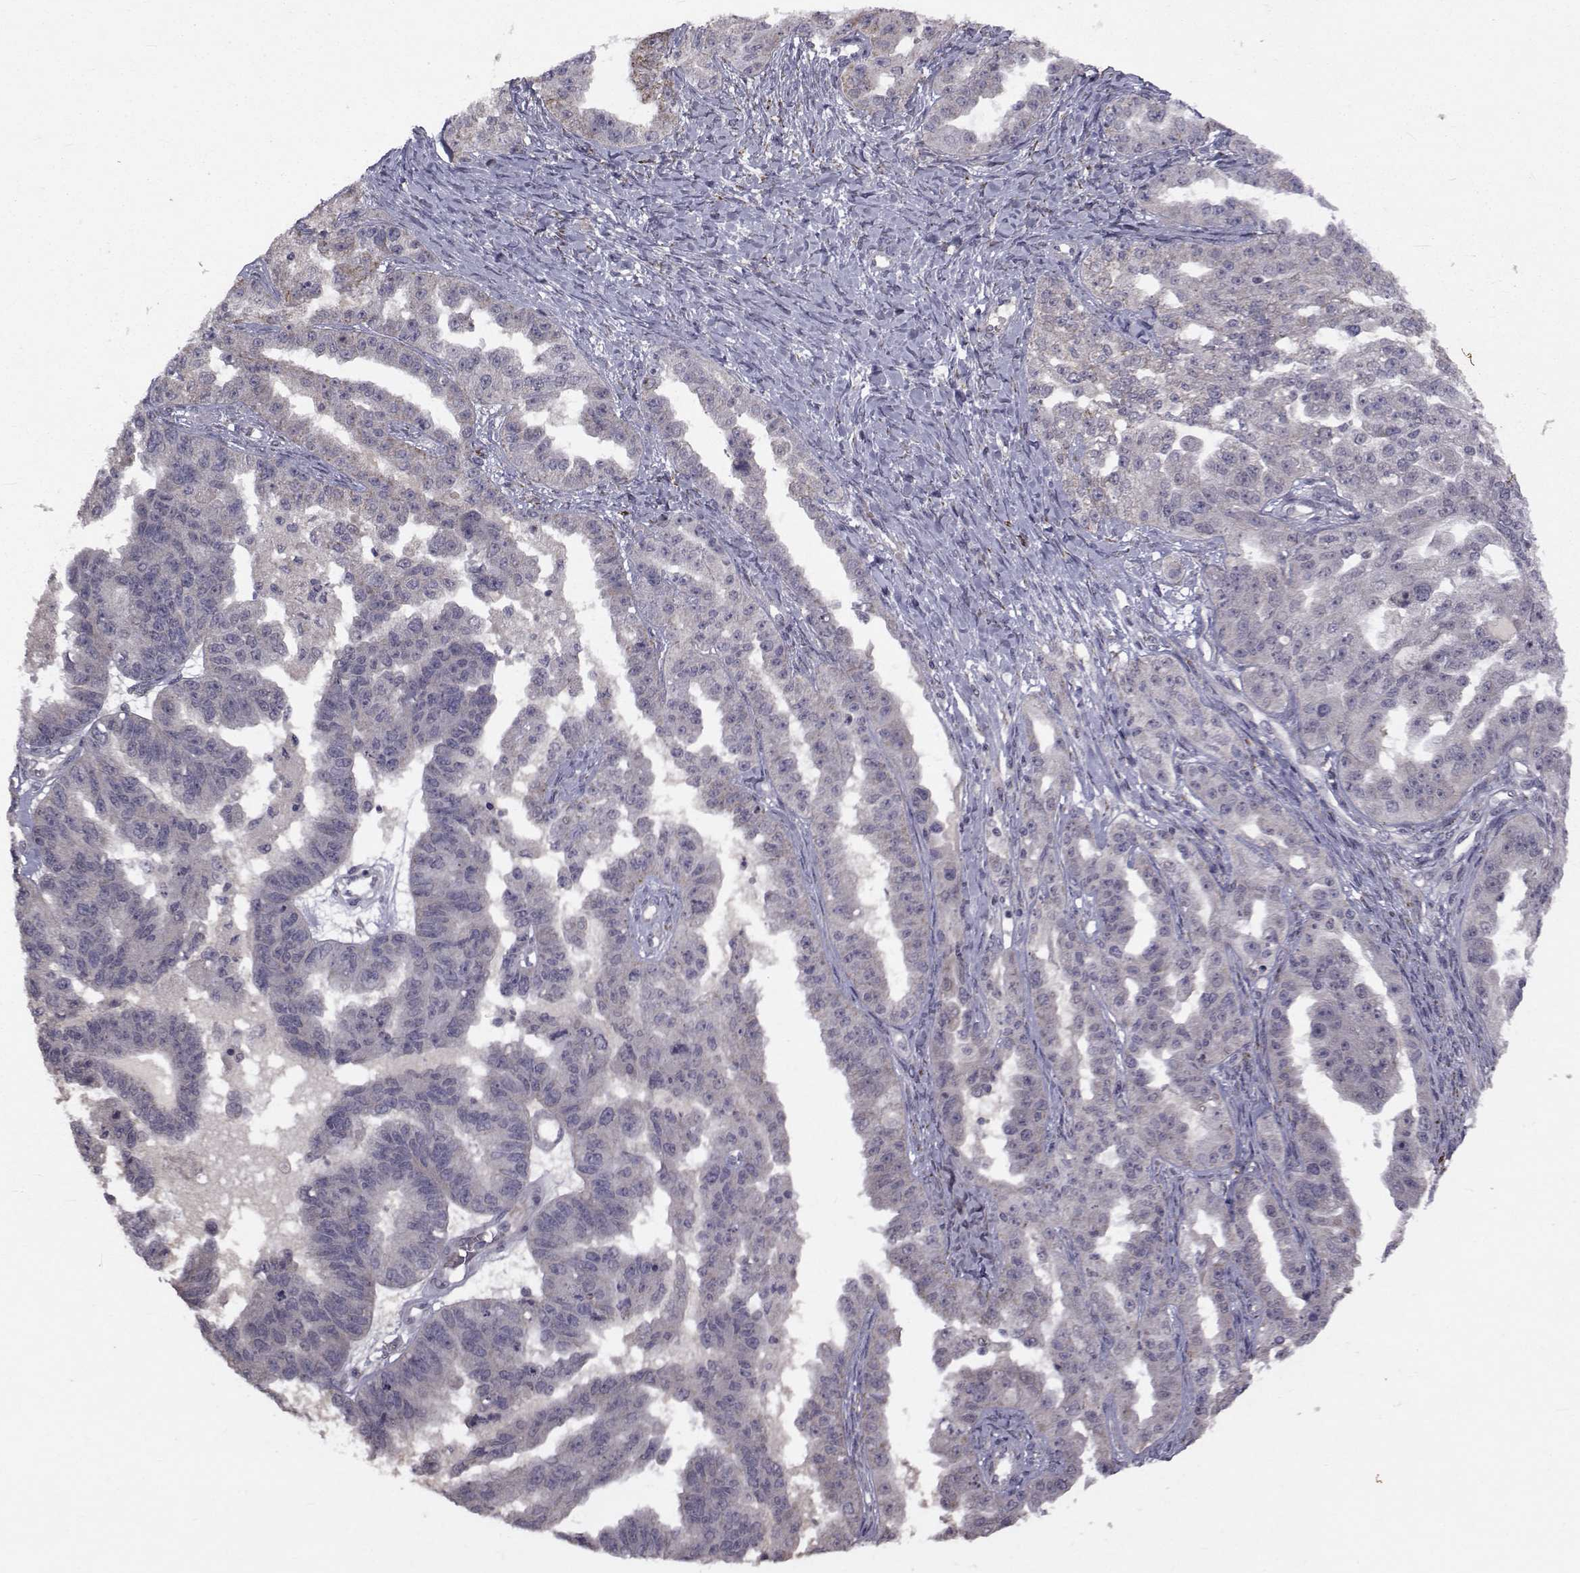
{"staining": {"intensity": "negative", "quantity": "none", "location": "none"}, "tissue": "ovarian cancer", "cell_type": "Tumor cells", "image_type": "cancer", "snomed": [{"axis": "morphology", "description": "Cystadenocarcinoma, serous, NOS"}, {"axis": "topography", "description": "Ovary"}], "caption": "A micrograph of serous cystadenocarcinoma (ovarian) stained for a protein displays no brown staining in tumor cells. (DAB (3,3'-diaminobenzidine) IHC, high magnification).", "gene": "FDXR", "patient": {"sex": "female", "age": 58}}